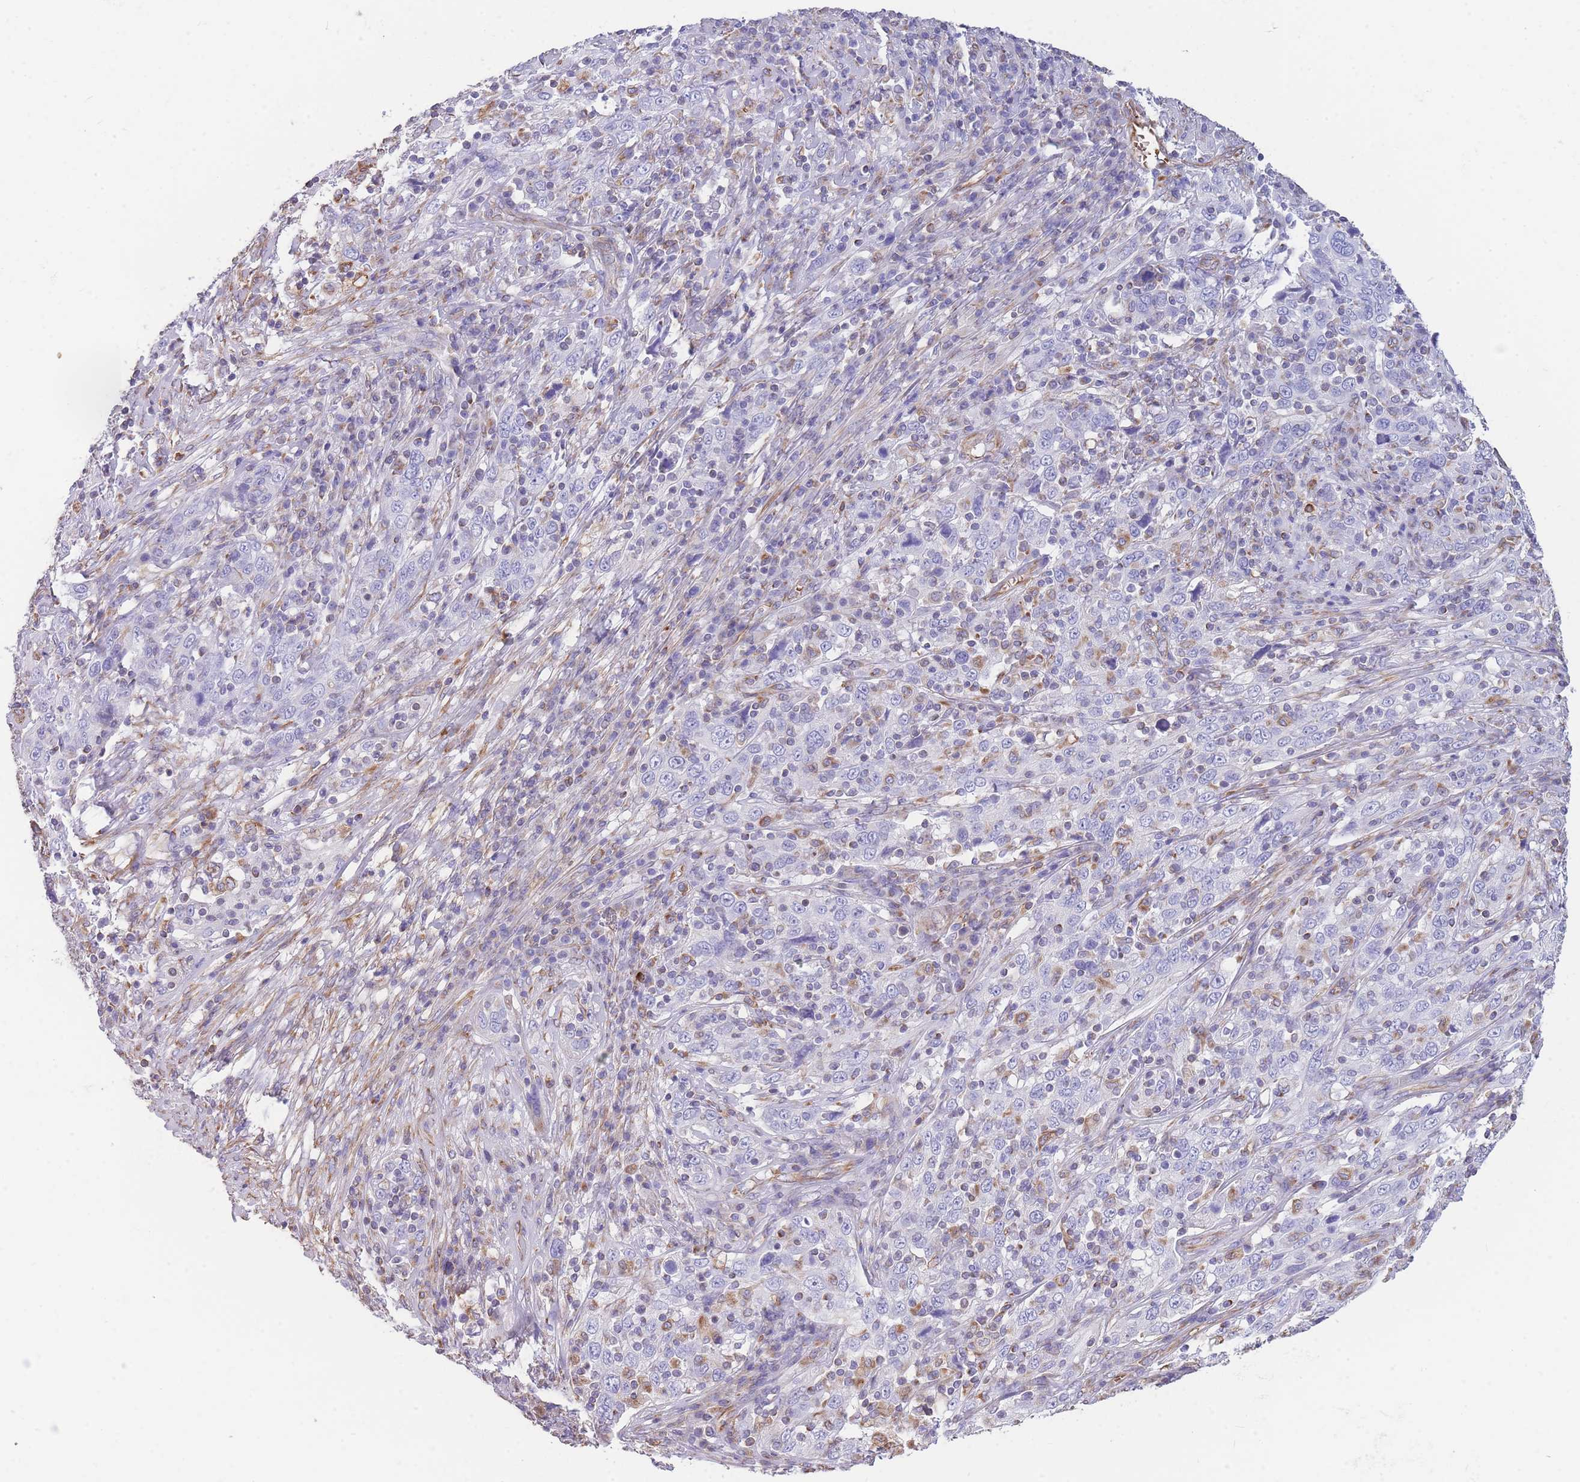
{"staining": {"intensity": "negative", "quantity": "none", "location": "none"}, "tissue": "cervical cancer", "cell_type": "Tumor cells", "image_type": "cancer", "snomed": [{"axis": "morphology", "description": "Squamous cell carcinoma, NOS"}, {"axis": "topography", "description": "Cervix"}], "caption": "Micrograph shows no significant protein expression in tumor cells of cervical cancer. The staining was performed using DAB (3,3'-diaminobenzidine) to visualize the protein expression in brown, while the nuclei were stained in blue with hematoxylin (Magnification: 20x).", "gene": "ANKRD53", "patient": {"sex": "female", "age": 46}}